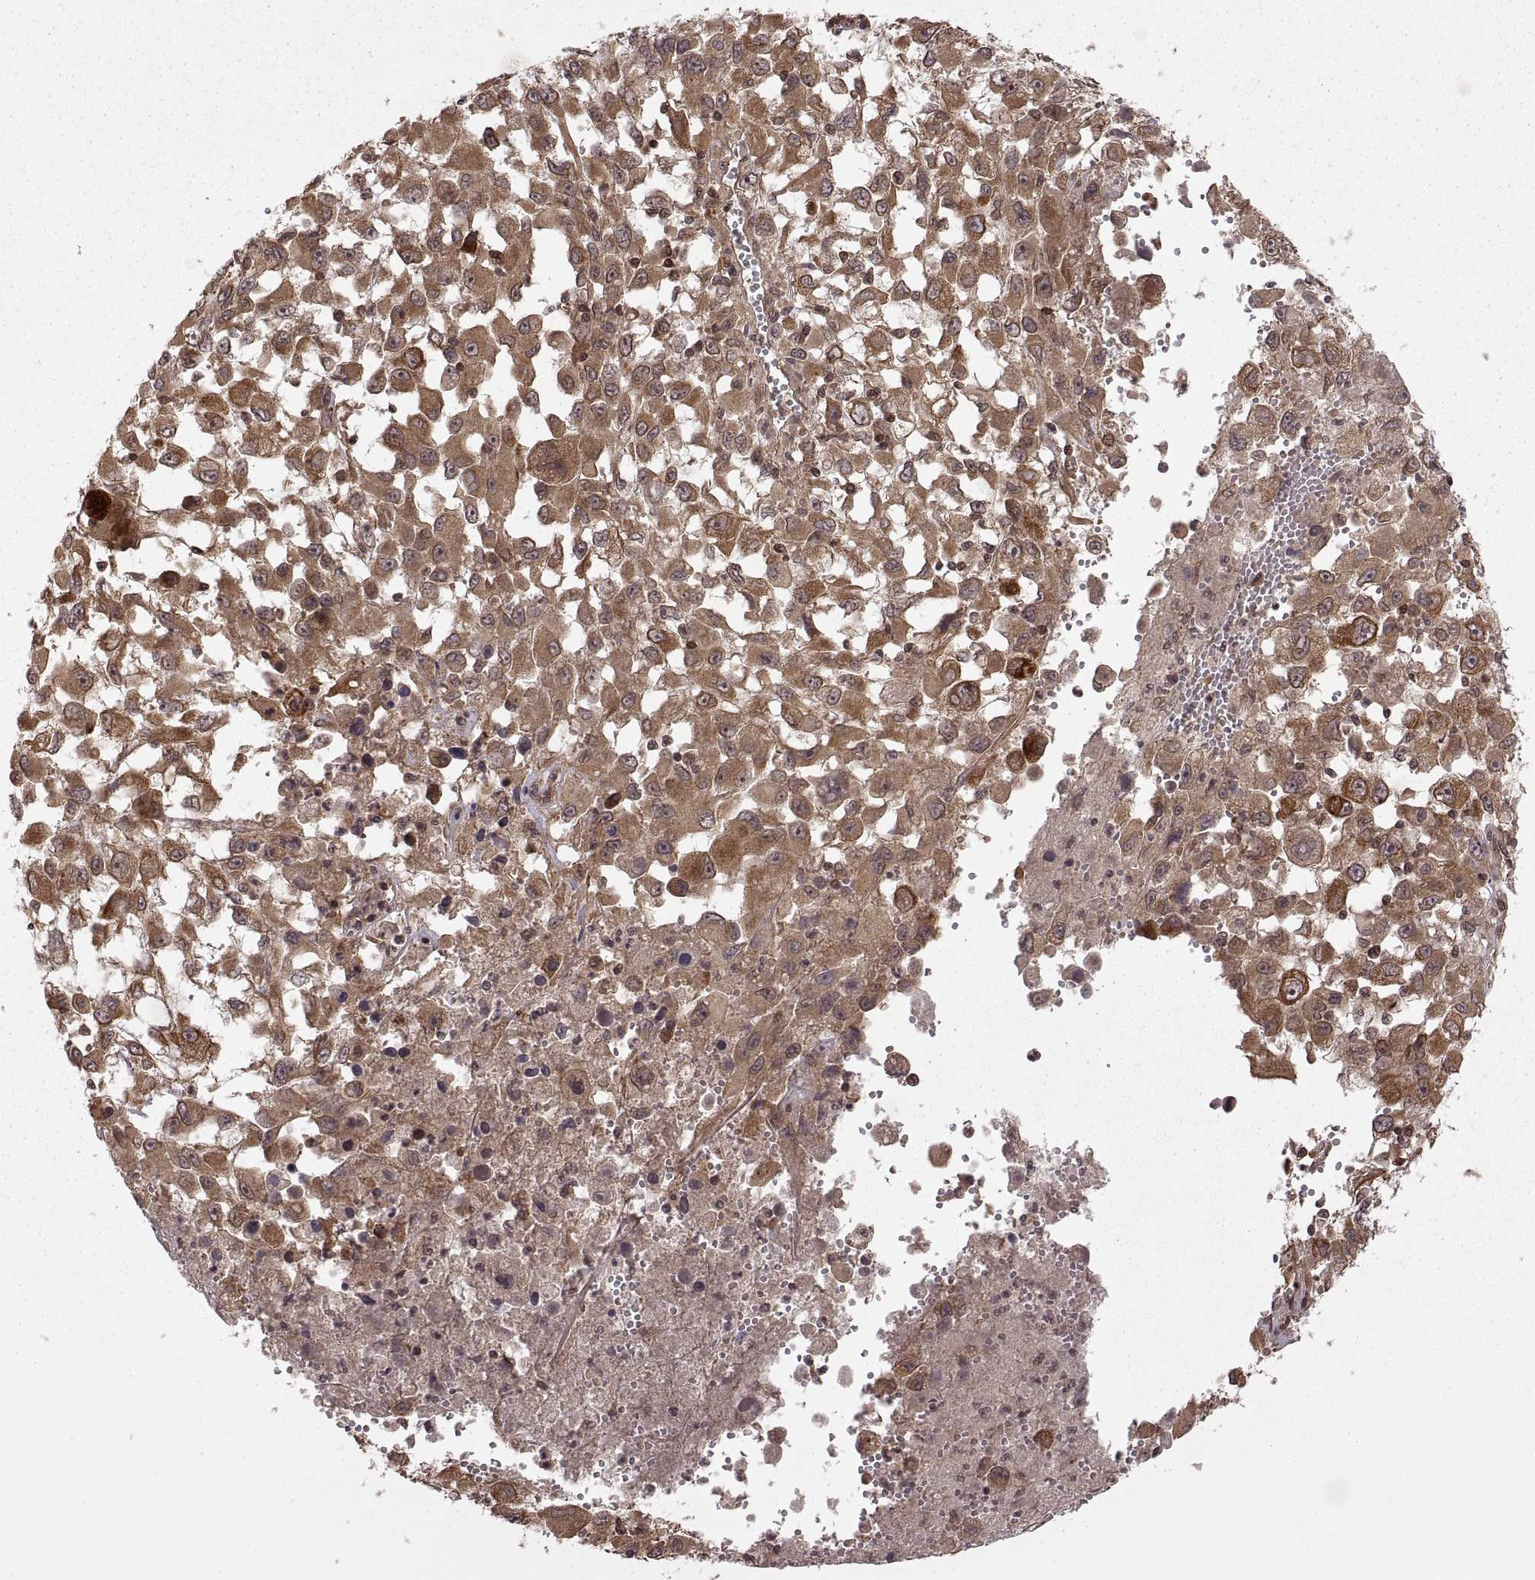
{"staining": {"intensity": "strong", "quantity": ">75%", "location": "cytoplasmic/membranous"}, "tissue": "melanoma", "cell_type": "Tumor cells", "image_type": "cancer", "snomed": [{"axis": "morphology", "description": "Malignant melanoma, Metastatic site"}, {"axis": "topography", "description": "Soft tissue"}], "caption": "This is a histology image of immunohistochemistry staining of malignant melanoma (metastatic site), which shows strong staining in the cytoplasmic/membranous of tumor cells.", "gene": "DEDD", "patient": {"sex": "male", "age": 50}}